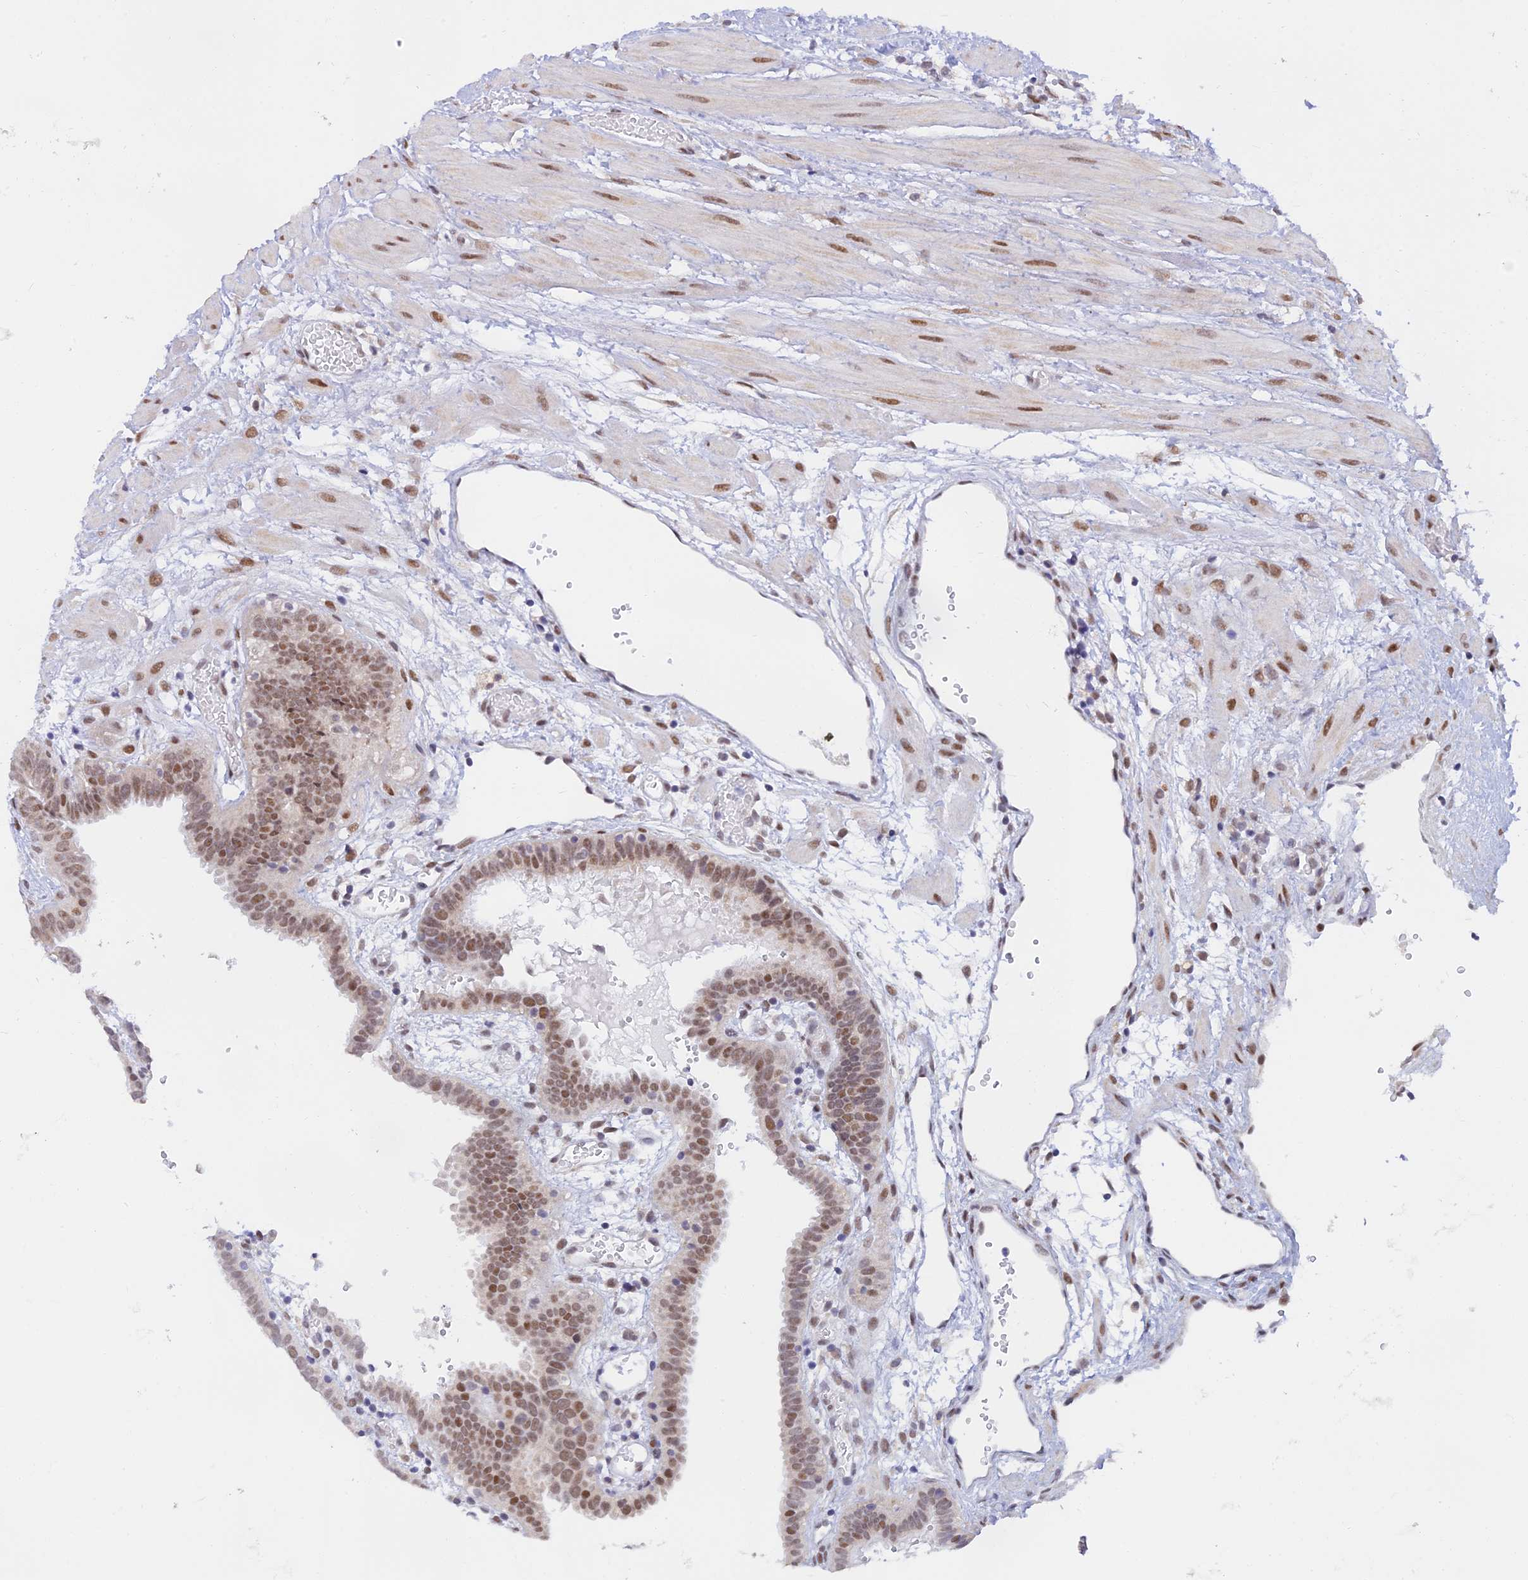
{"staining": {"intensity": "moderate", "quantity": ">75%", "location": "nuclear"}, "tissue": "fallopian tube", "cell_type": "Glandular cells", "image_type": "normal", "snomed": [{"axis": "morphology", "description": "Normal tissue, NOS"}, {"axis": "topography", "description": "Fallopian tube"}], "caption": "Immunohistochemistry (DAB) staining of normal fallopian tube demonstrates moderate nuclear protein positivity in approximately >75% of glandular cells. (brown staining indicates protein expression, while blue staining denotes nuclei).", "gene": "C2orf49", "patient": {"sex": "female", "age": 37}}